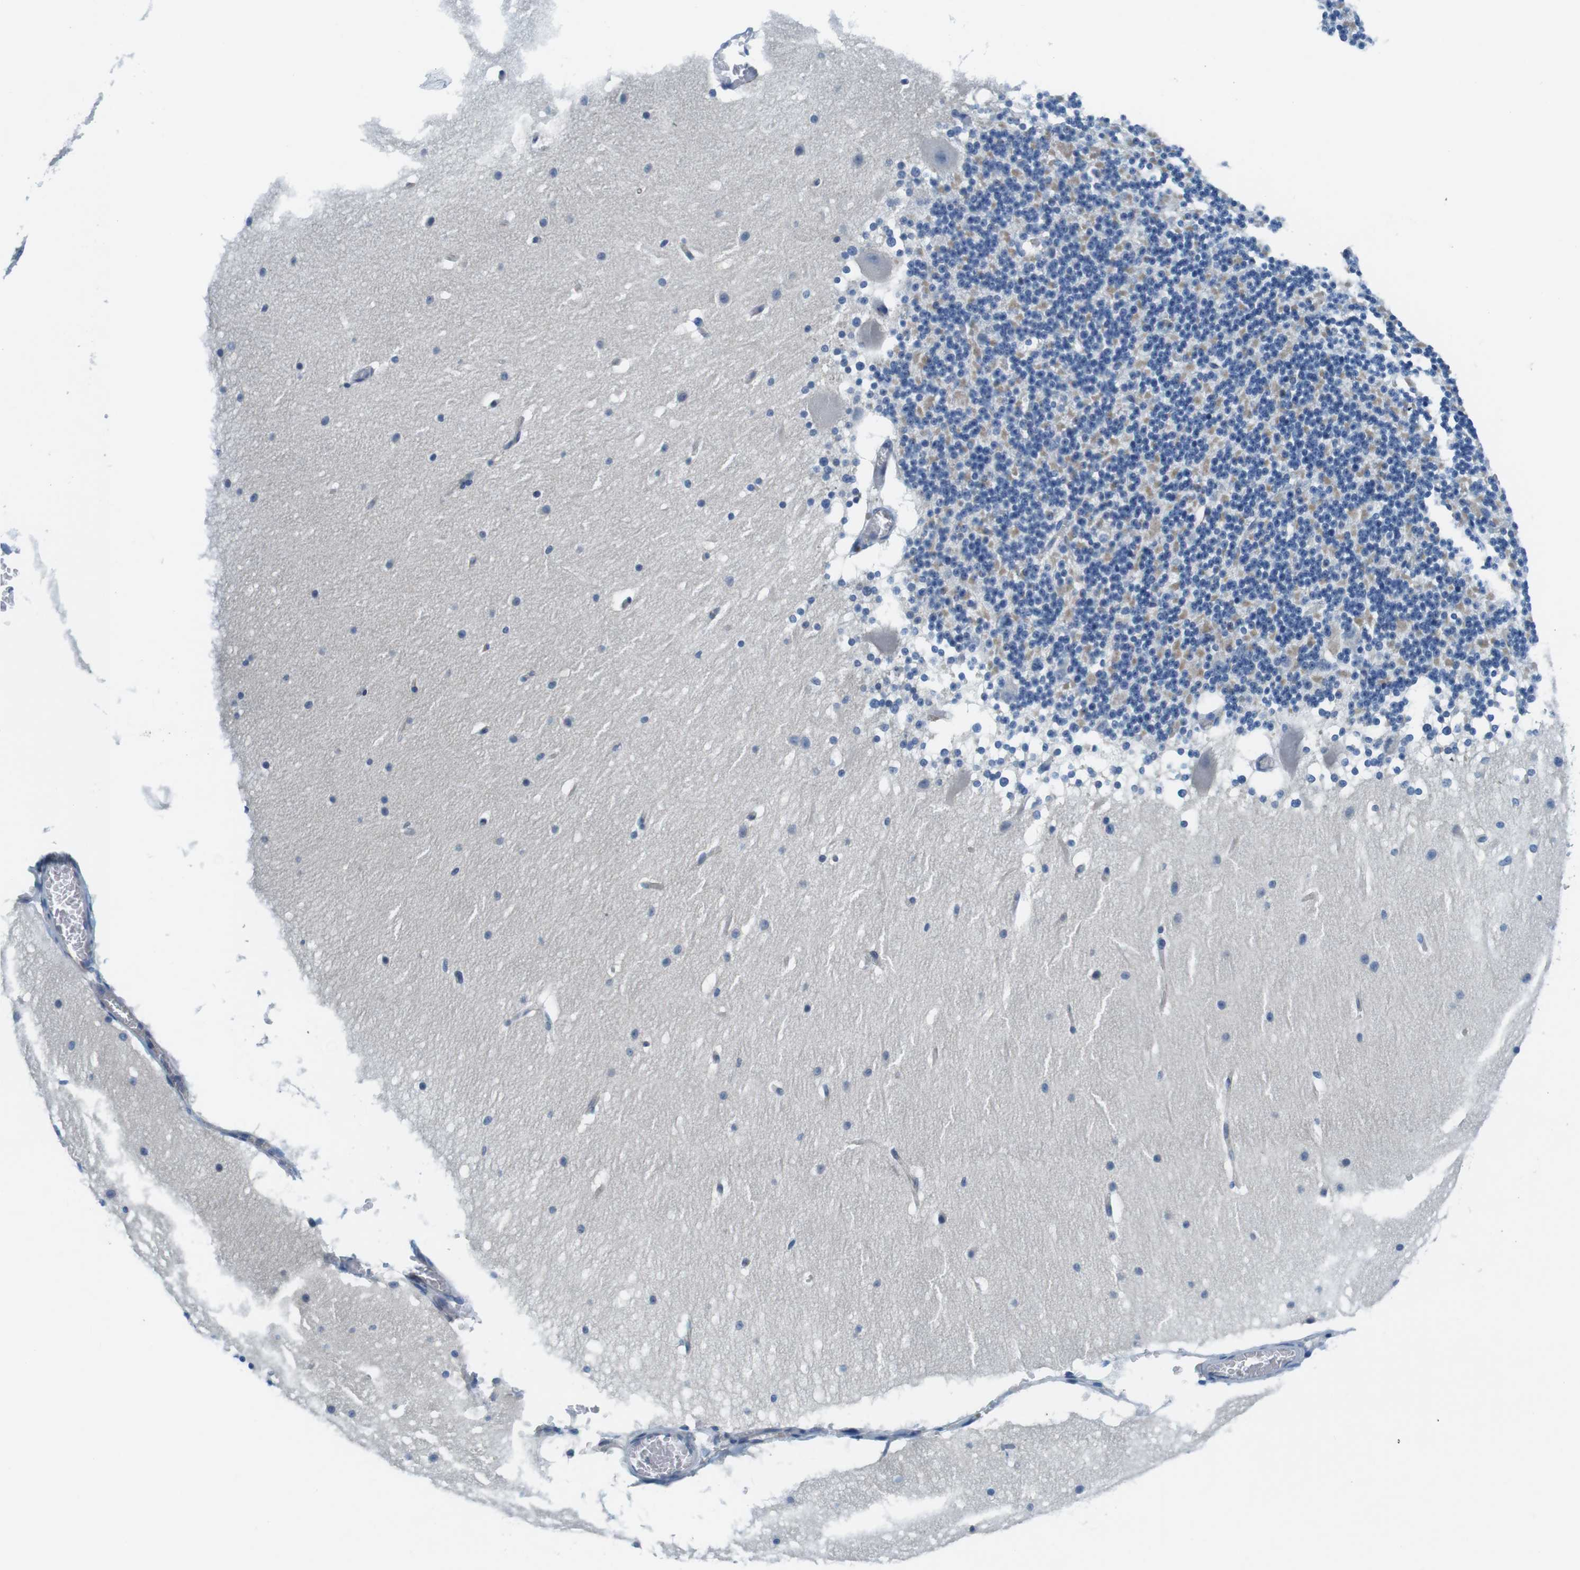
{"staining": {"intensity": "weak", "quantity": "25%-75%", "location": "cytoplasmic/membranous"}, "tissue": "cerebellum", "cell_type": "Cells in granular layer", "image_type": "normal", "snomed": [{"axis": "morphology", "description": "Normal tissue, NOS"}, {"axis": "topography", "description": "Cerebellum"}], "caption": "Immunohistochemical staining of unremarkable cerebellum shows weak cytoplasmic/membranous protein expression in about 25%-75% of cells in granular layer.", "gene": "SLC6A6", "patient": {"sex": "female", "age": 19}}